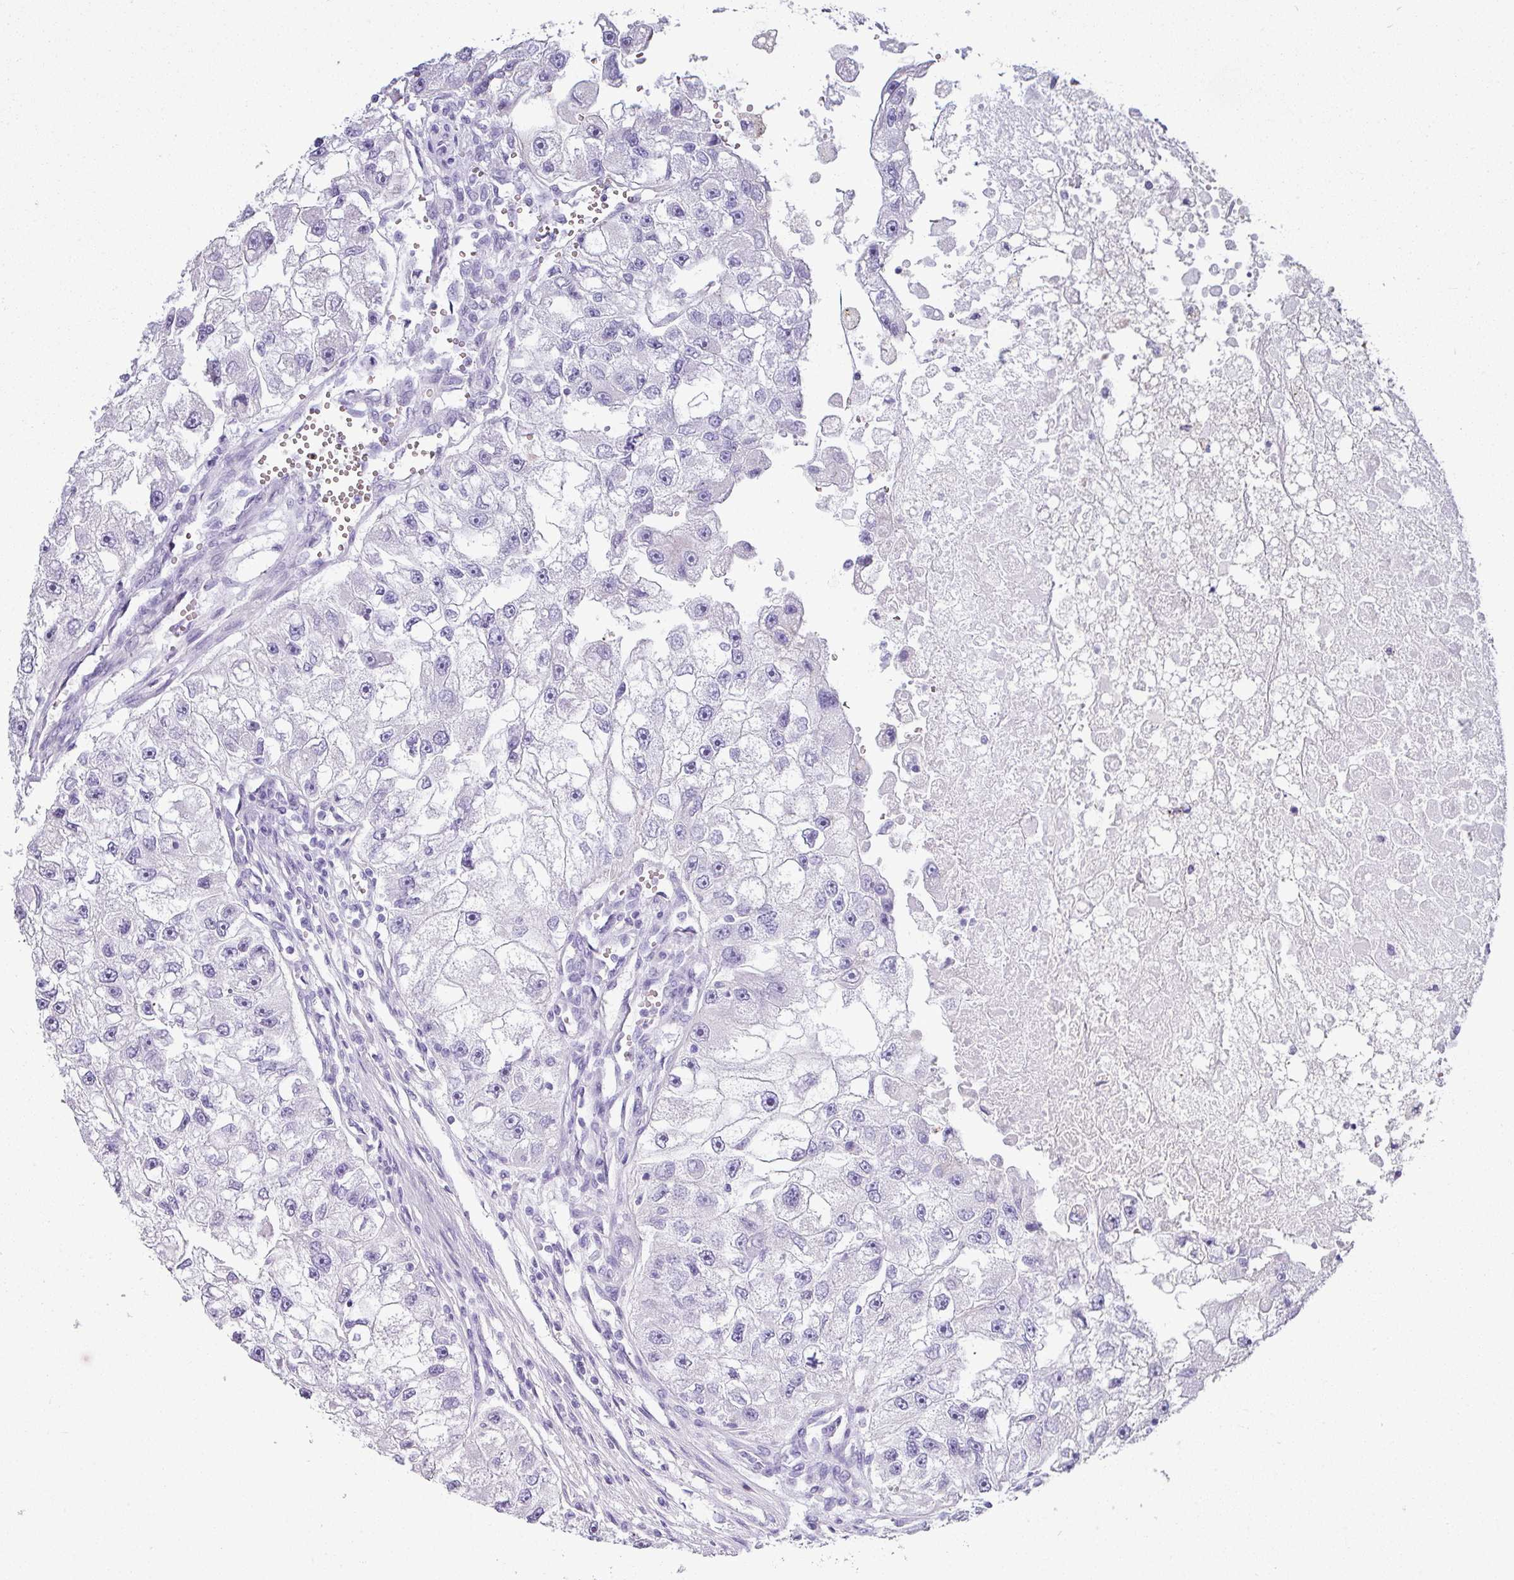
{"staining": {"intensity": "negative", "quantity": "none", "location": "none"}, "tissue": "renal cancer", "cell_type": "Tumor cells", "image_type": "cancer", "snomed": [{"axis": "morphology", "description": "Adenocarcinoma, NOS"}, {"axis": "topography", "description": "Kidney"}], "caption": "Human renal cancer stained for a protein using immunohistochemistry (IHC) reveals no staining in tumor cells.", "gene": "VCX2", "patient": {"sex": "male", "age": 63}}